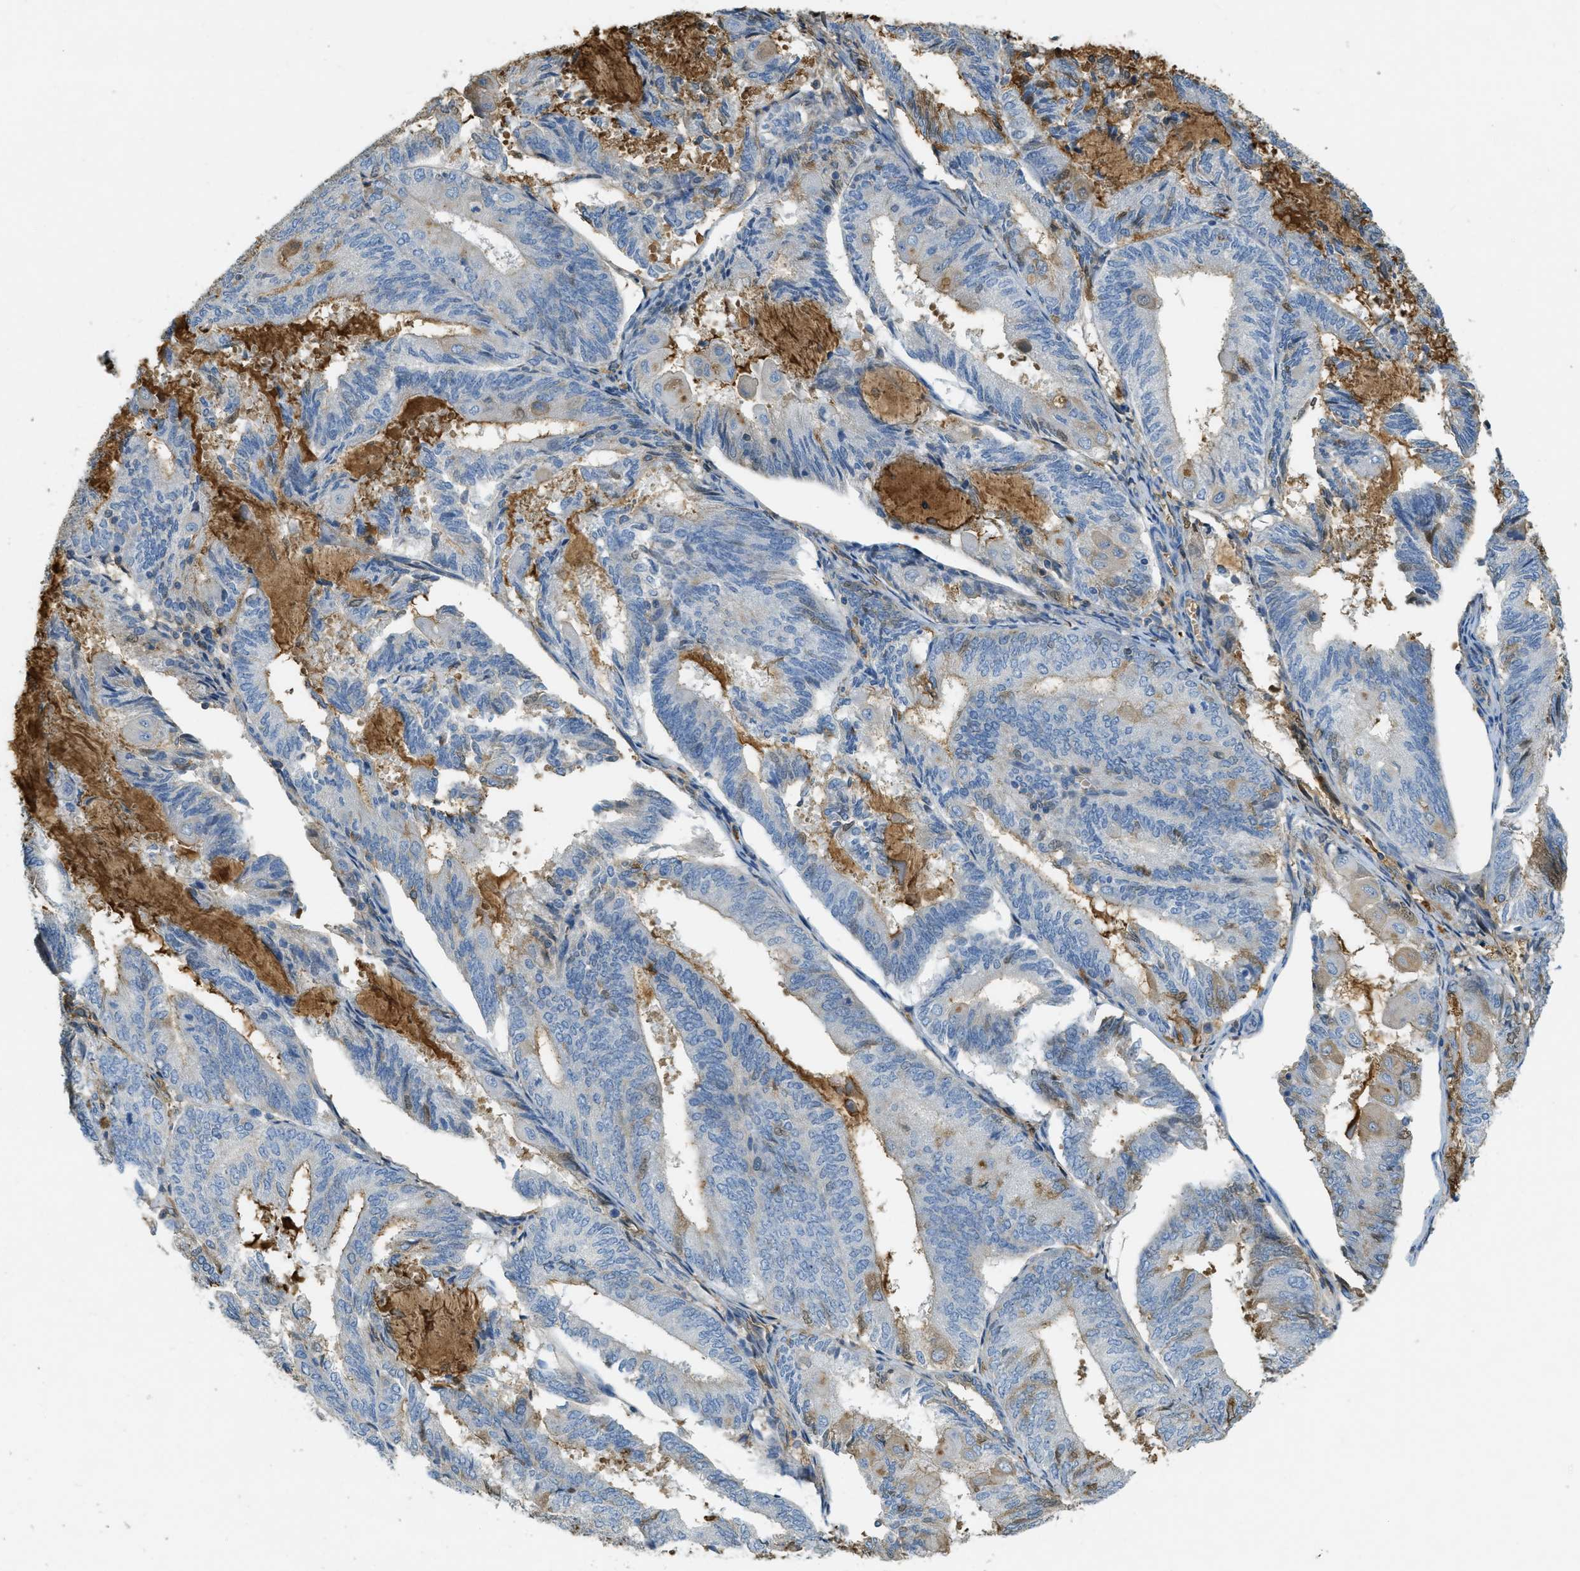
{"staining": {"intensity": "weak", "quantity": "<25%", "location": "cytoplasmic/membranous"}, "tissue": "endometrial cancer", "cell_type": "Tumor cells", "image_type": "cancer", "snomed": [{"axis": "morphology", "description": "Adenocarcinoma, NOS"}, {"axis": "topography", "description": "Endometrium"}], "caption": "Tumor cells show no significant staining in endometrial adenocarcinoma.", "gene": "PRTN3", "patient": {"sex": "female", "age": 81}}